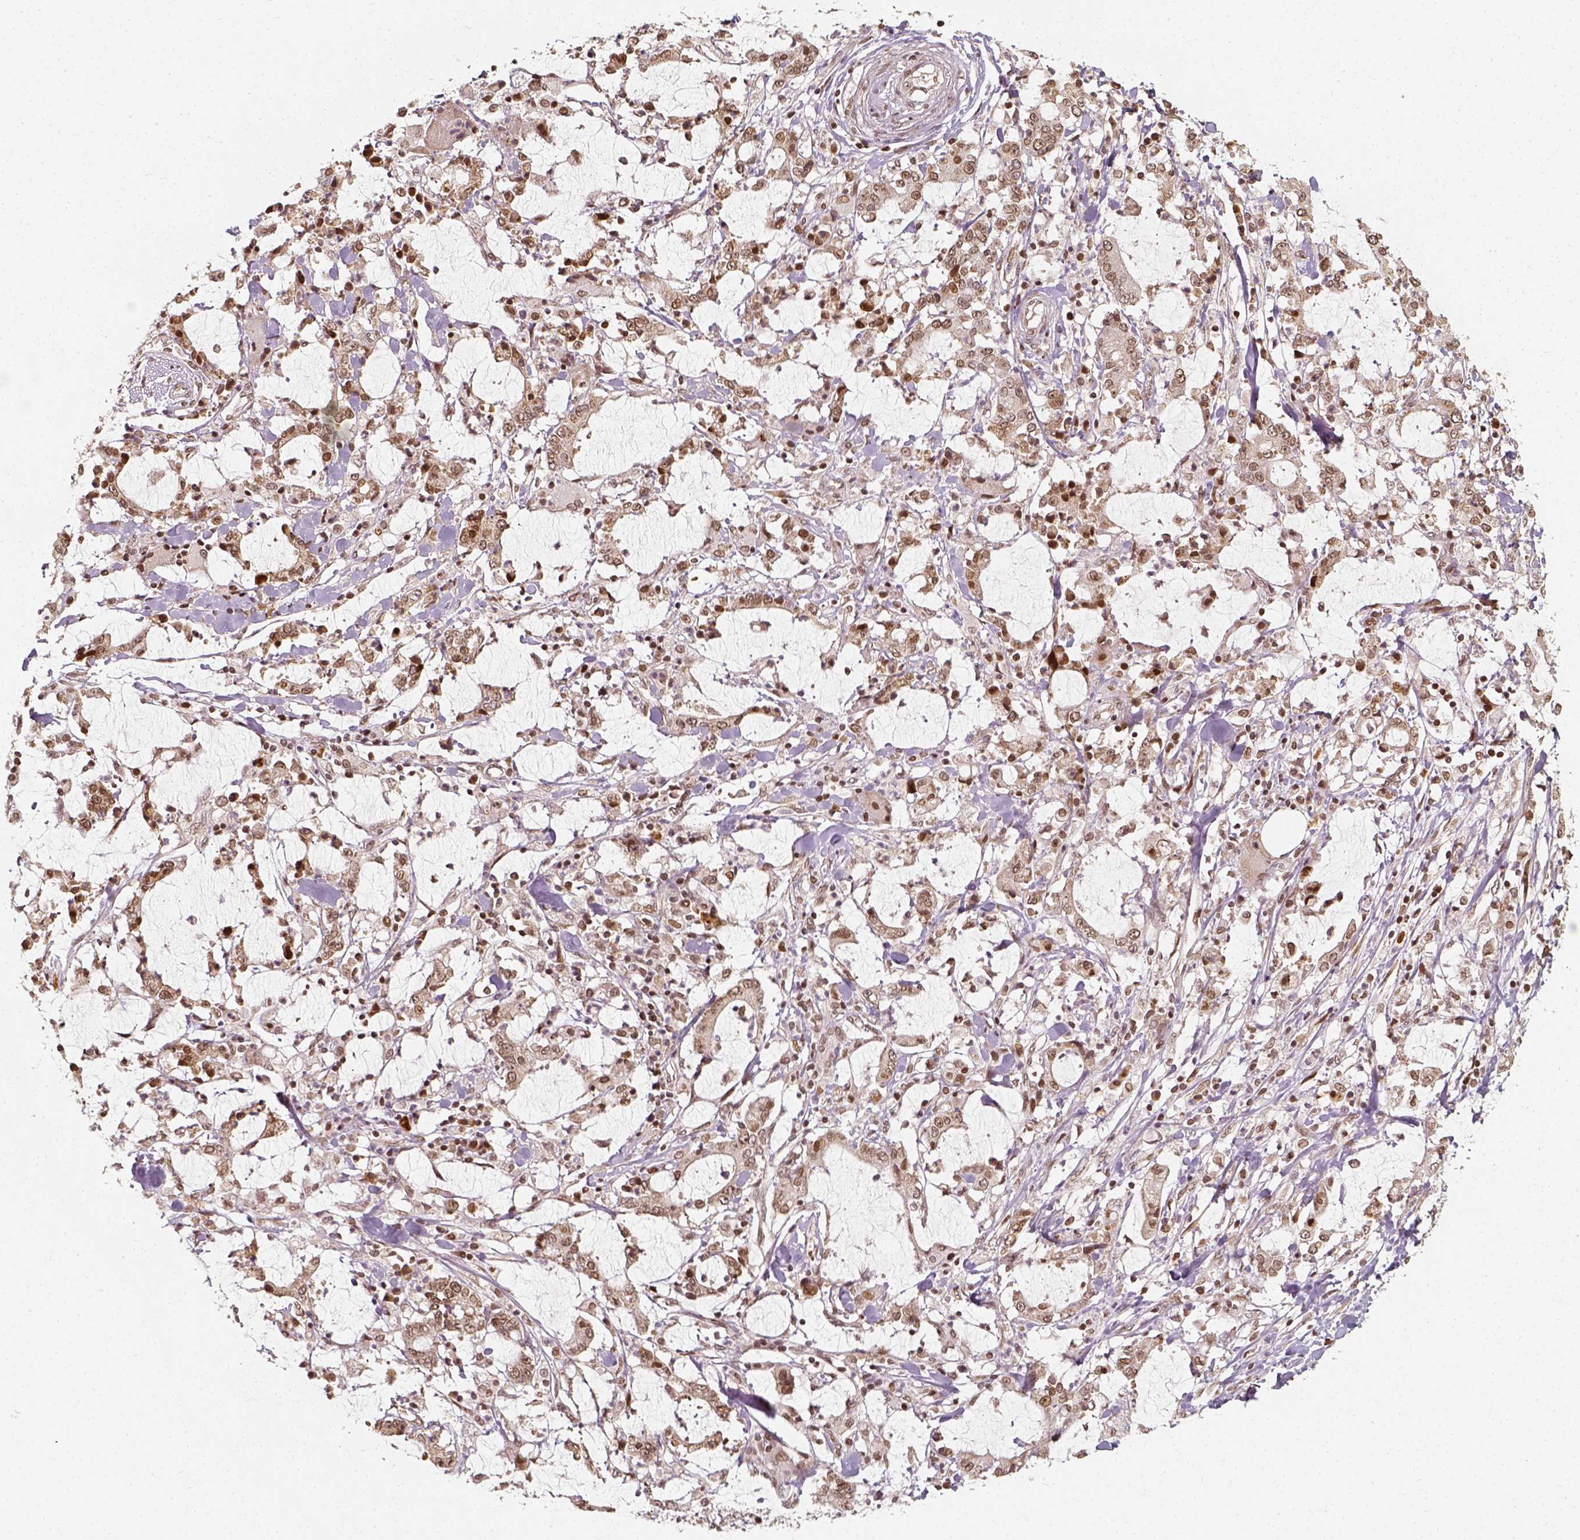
{"staining": {"intensity": "weak", "quantity": ">75%", "location": "nuclear"}, "tissue": "stomach cancer", "cell_type": "Tumor cells", "image_type": "cancer", "snomed": [{"axis": "morphology", "description": "Adenocarcinoma, NOS"}, {"axis": "topography", "description": "Stomach, upper"}], "caption": "Stomach adenocarcinoma stained with DAB IHC shows low levels of weak nuclear positivity in about >75% of tumor cells. (DAB IHC, brown staining for protein, blue staining for nuclei).", "gene": "ZMAT3", "patient": {"sex": "male", "age": 68}}